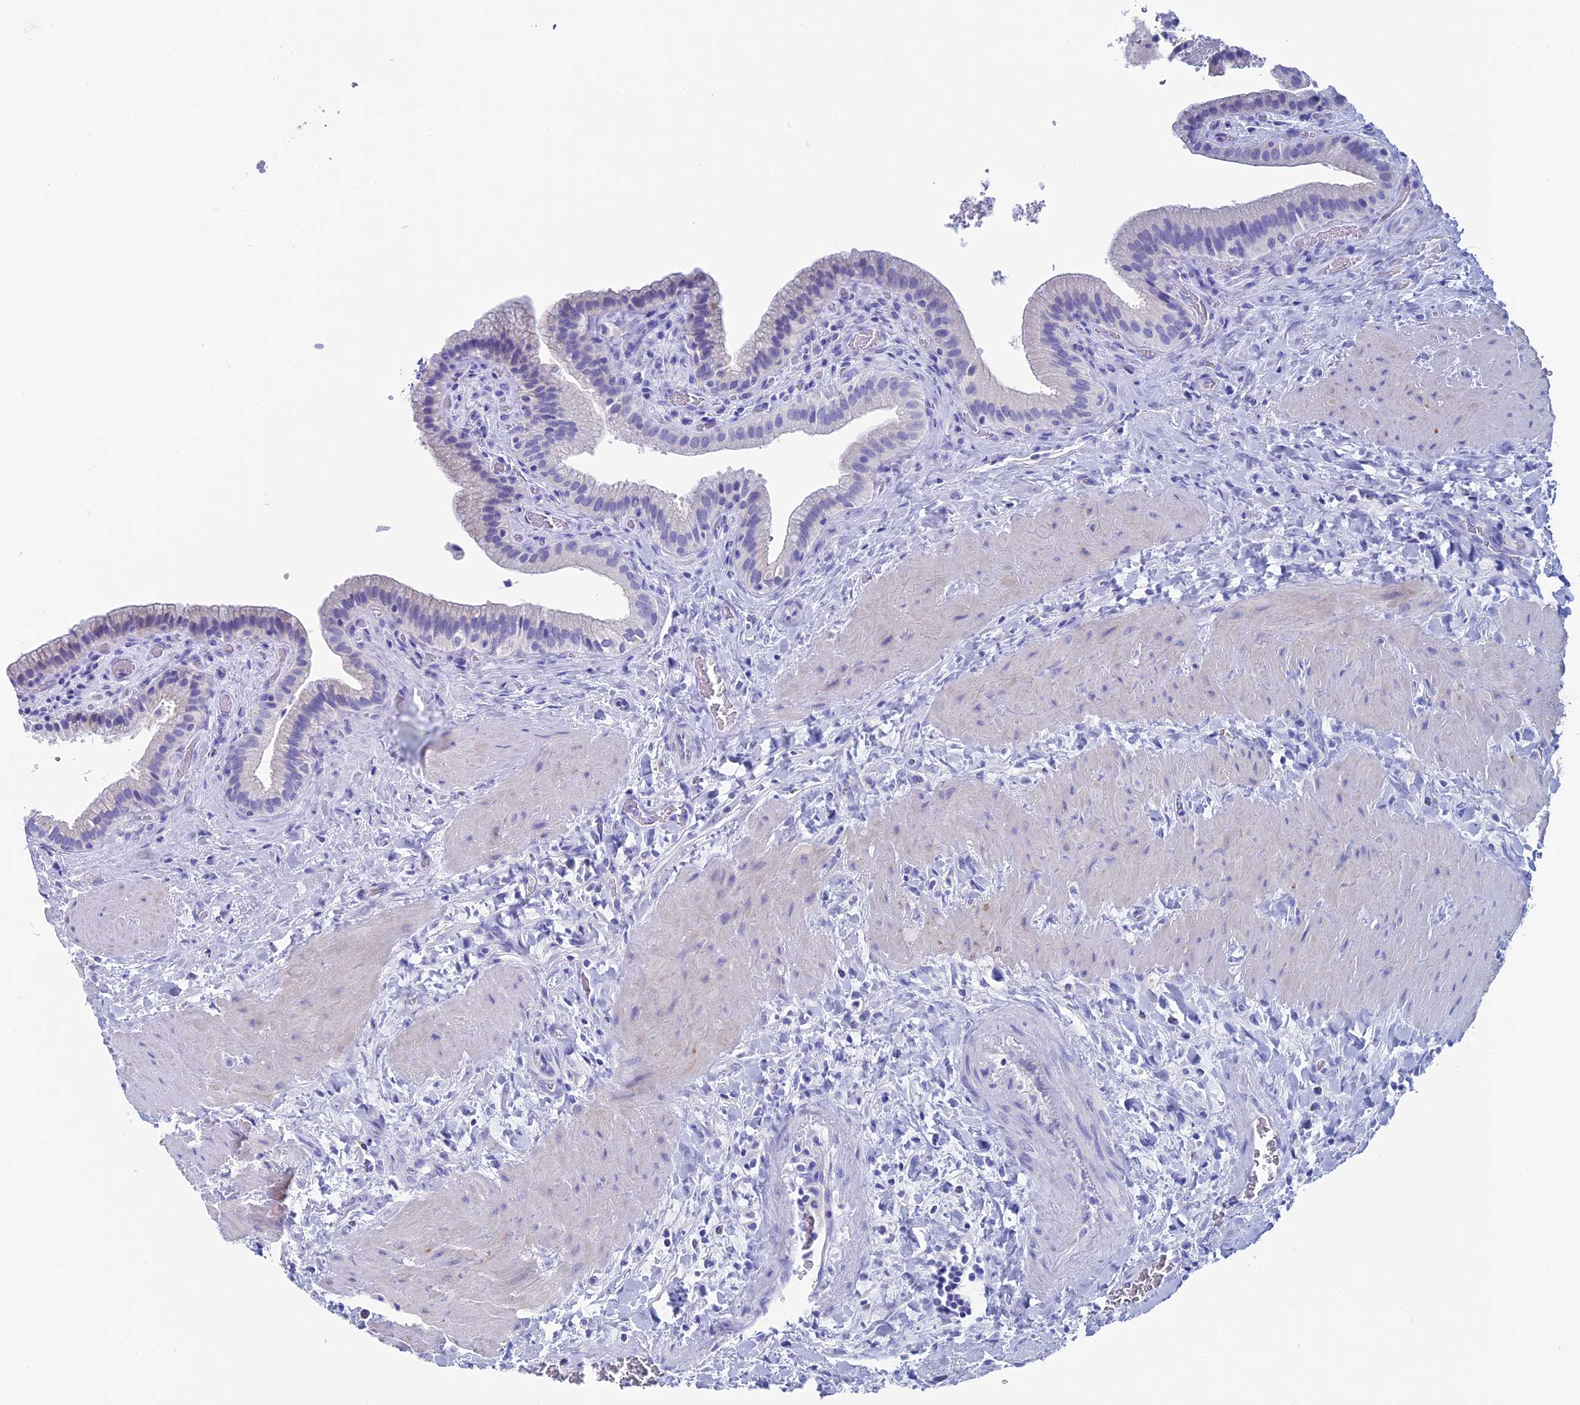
{"staining": {"intensity": "negative", "quantity": "none", "location": "none"}, "tissue": "gallbladder", "cell_type": "Glandular cells", "image_type": "normal", "snomed": [{"axis": "morphology", "description": "Normal tissue, NOS"}, {"axis": "topography", "description": "Gallbladder"}], "caption": "Gallbladder stained for a protein using immunohistochemistry exhibits no positivity glandular cells.", "gene": "UNC119", "patient": {"sex": "male", "age": 24}}